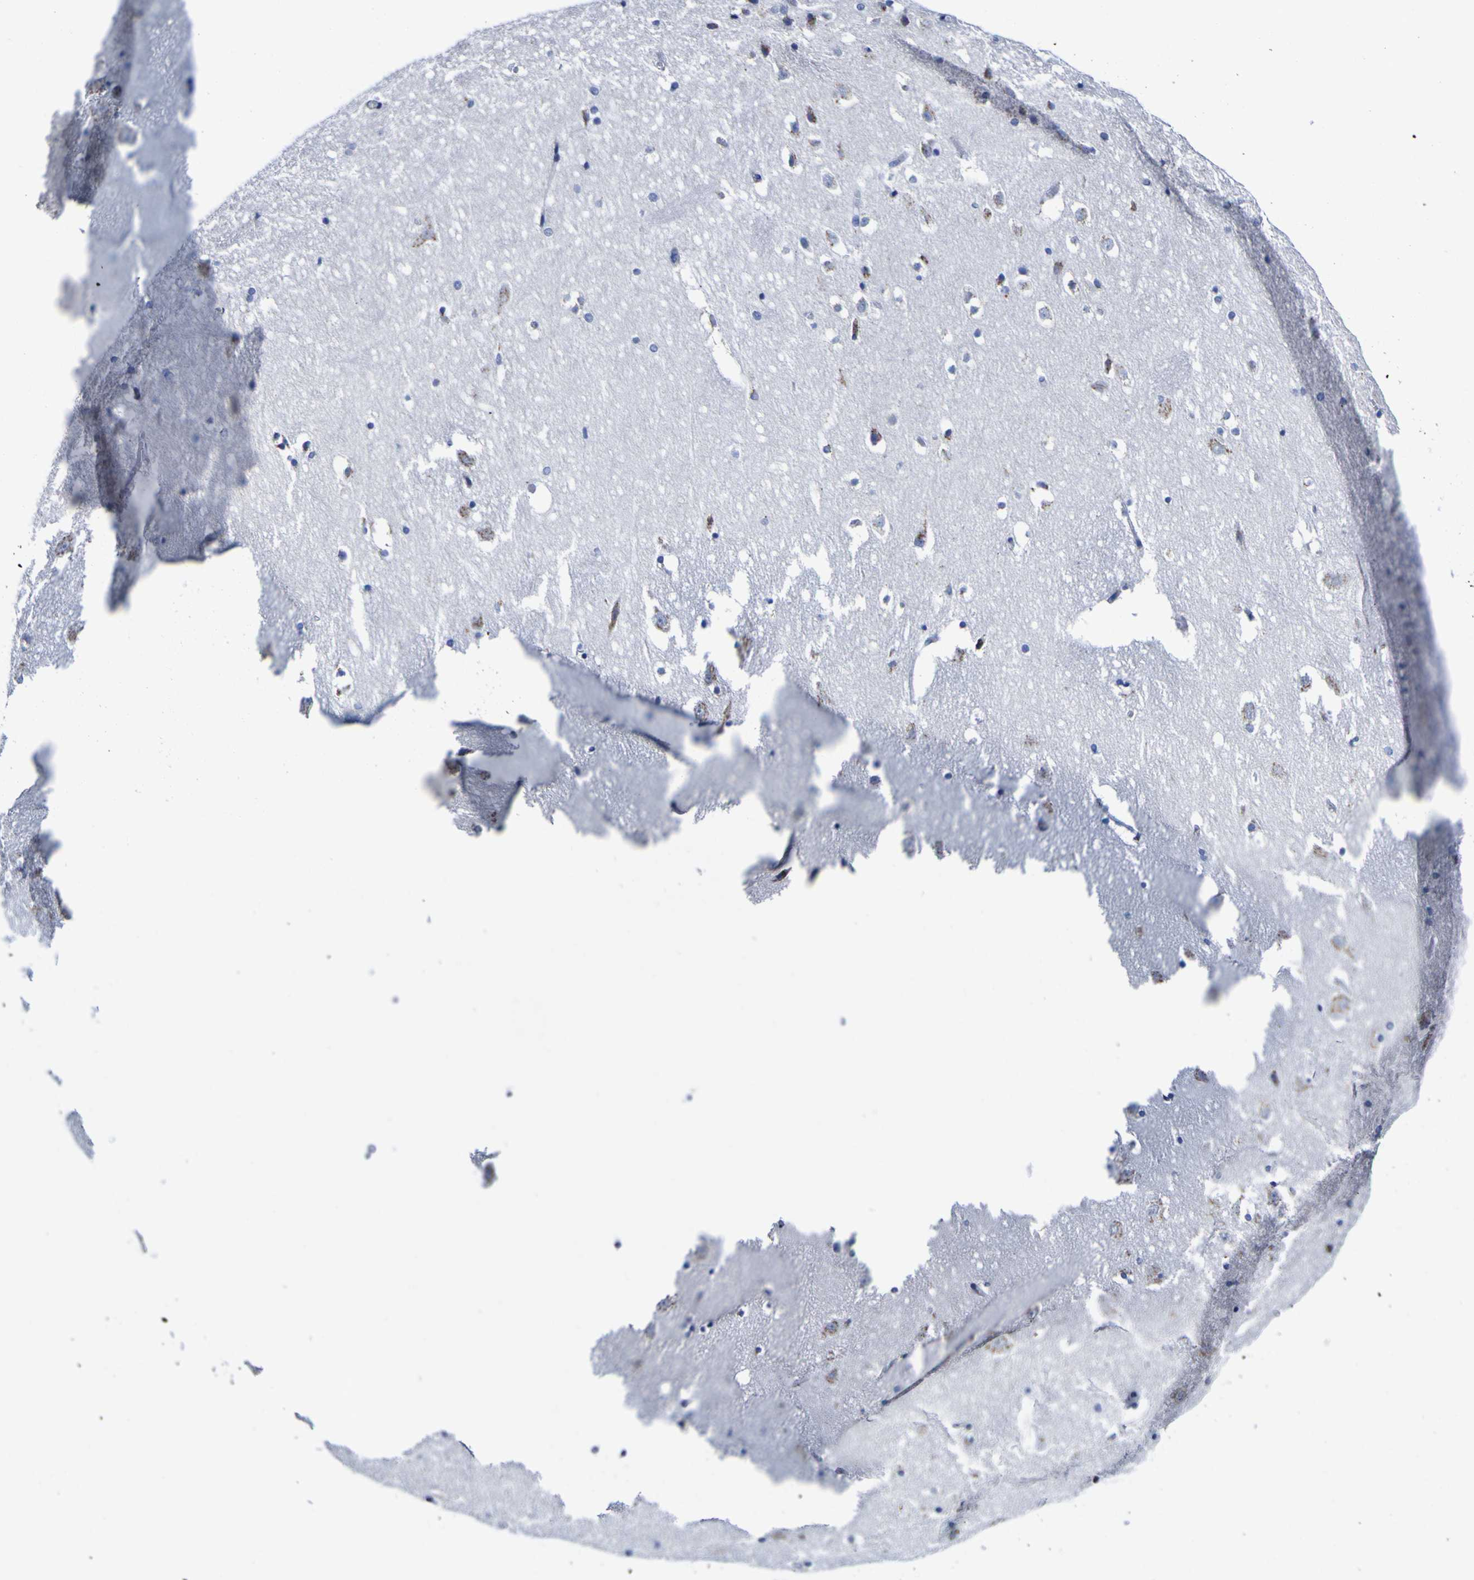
{"staining": {"intensity": "moderate", "quantity": "<25%", "location": "cytoplasmic/membranous"}, "tissue": "hippocampus", "cell_type": "Glial cells", "image_type": "normal", "snomed": [{"axis": "morphology", "description": "Normal tissue, NOS"}, {"axis": "topography", "description": "Hippocampus"}], "caption": "Hippocampus stained with DAB (3,3'-diaminobenzidine) immunohistochemistry demonstrates low levels of moderate cytoplasmic/membranous expression in approximately <25% of glial cells. (IHC, brightfield microscopy, high magnification).", "gene": "GOLM1", "patient": {"sex": "male", "age": 45}}